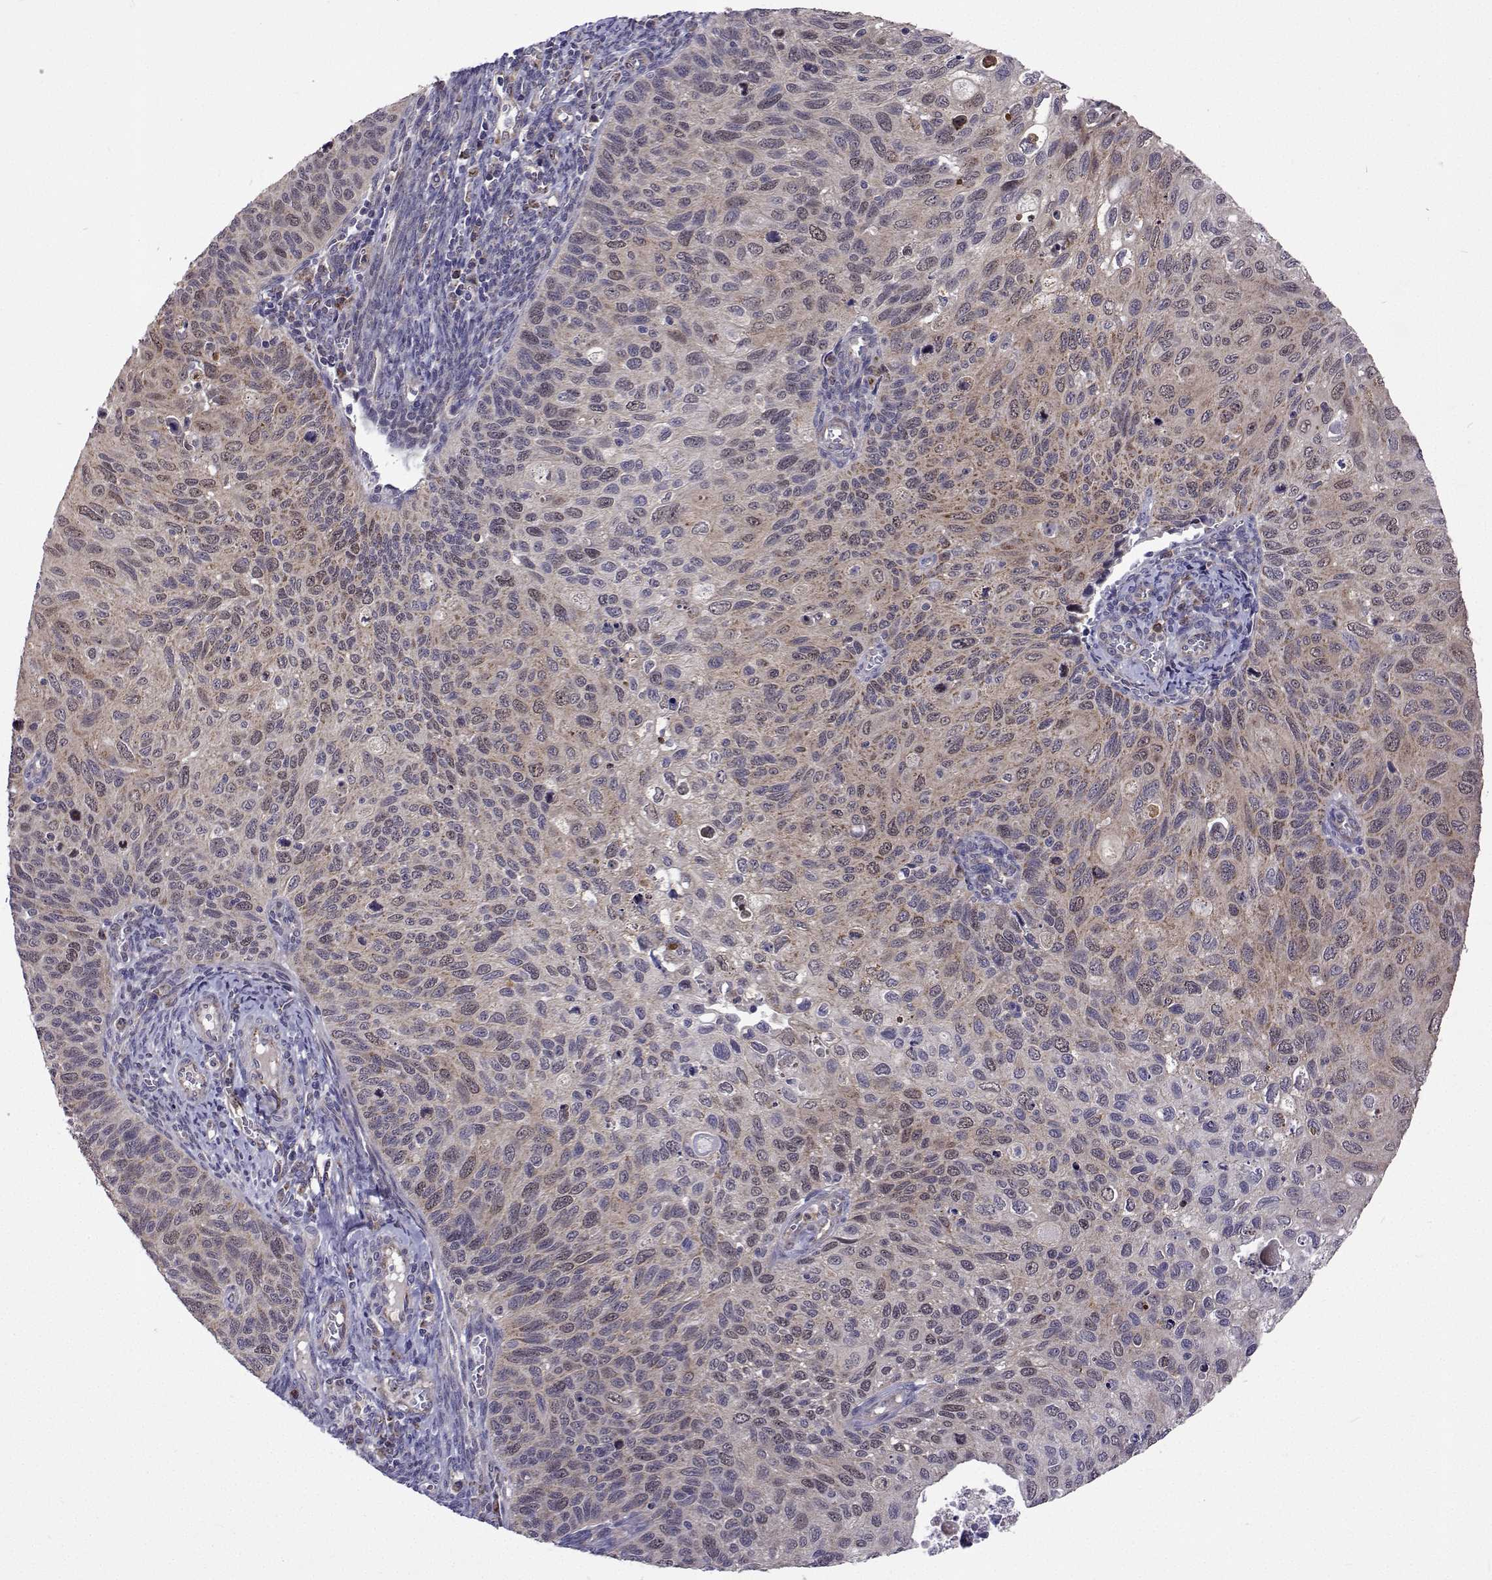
{"staining": {"intensity": "weak", "quantity": "25%-75%", "location": "cytoplasmic/membranous,nuclear"}, "tissue": "cervical cancer", "cell_type": "Tumor cells", "image_type": "cancer", "snomed": [{"axis": "morphology", "description": "Squamous cell carcinoma, NOS"}, {"axis": "topography", "description": "Cervix"}], "caption": "Weak cytoplasmic/membranous and nuclear protein positivity is appreciated in approximately 25%-75% of tumor cells in cervical squamous cell carcinoma.", "gene": "DHTKD1", "patient": {"sex": "female", "age": 70}}